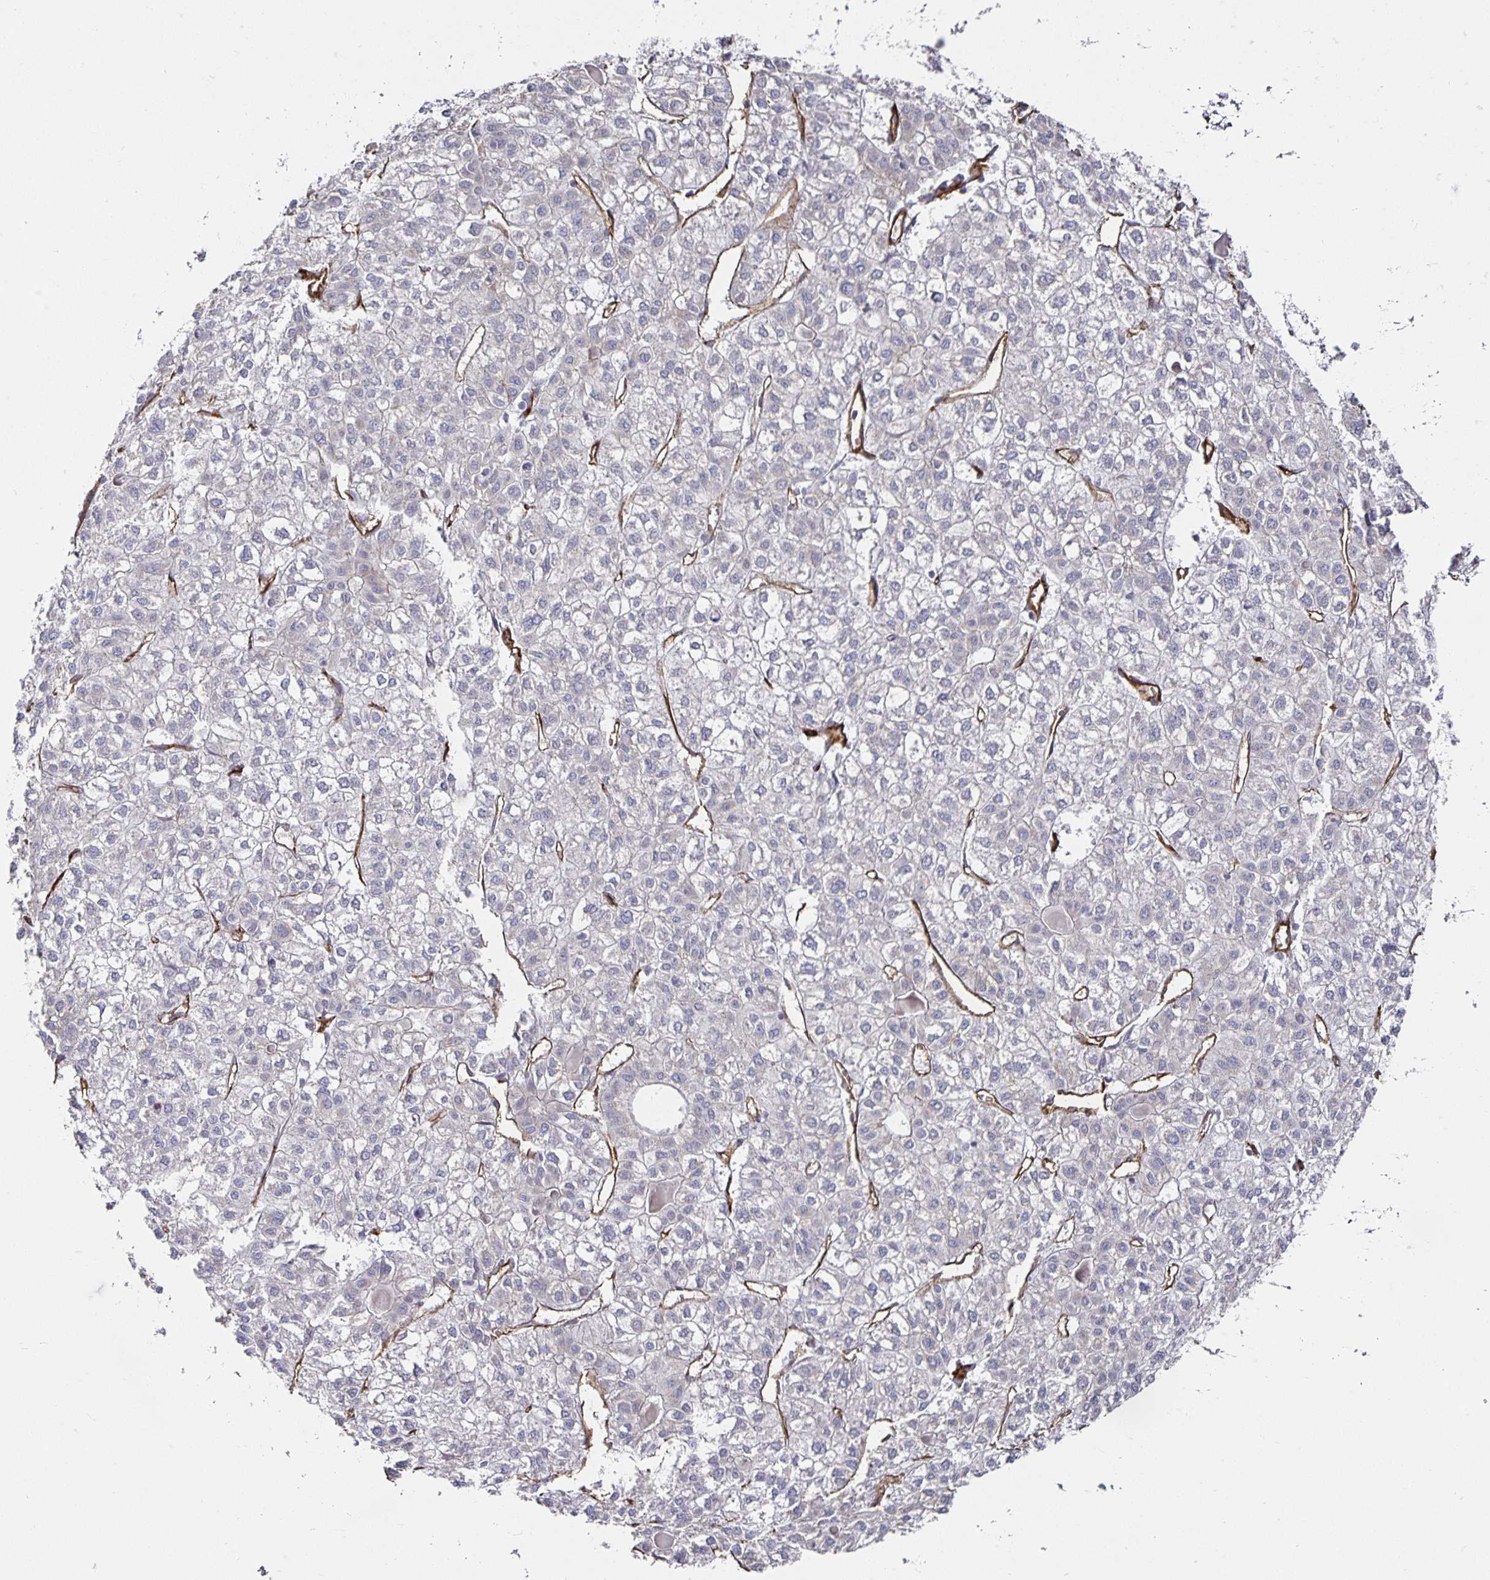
{"staining": {"intensity": "negative", "quantity": "none", "location": "none"}, "tissue": "liver cancer", "cell_type": "Tumor cells", "image_type": "cancer", "snomed": [{"axis": "morphology", "description": "Carcinoma, Hepatocellular, NOS"}, {"axis": "topography", "description": "Liver"}], "caption": "IHC of human liver cancer exhibits no staining in tumor cells.", "gene": "PODXL", "patient": {"sex": "female", "age": 43}}